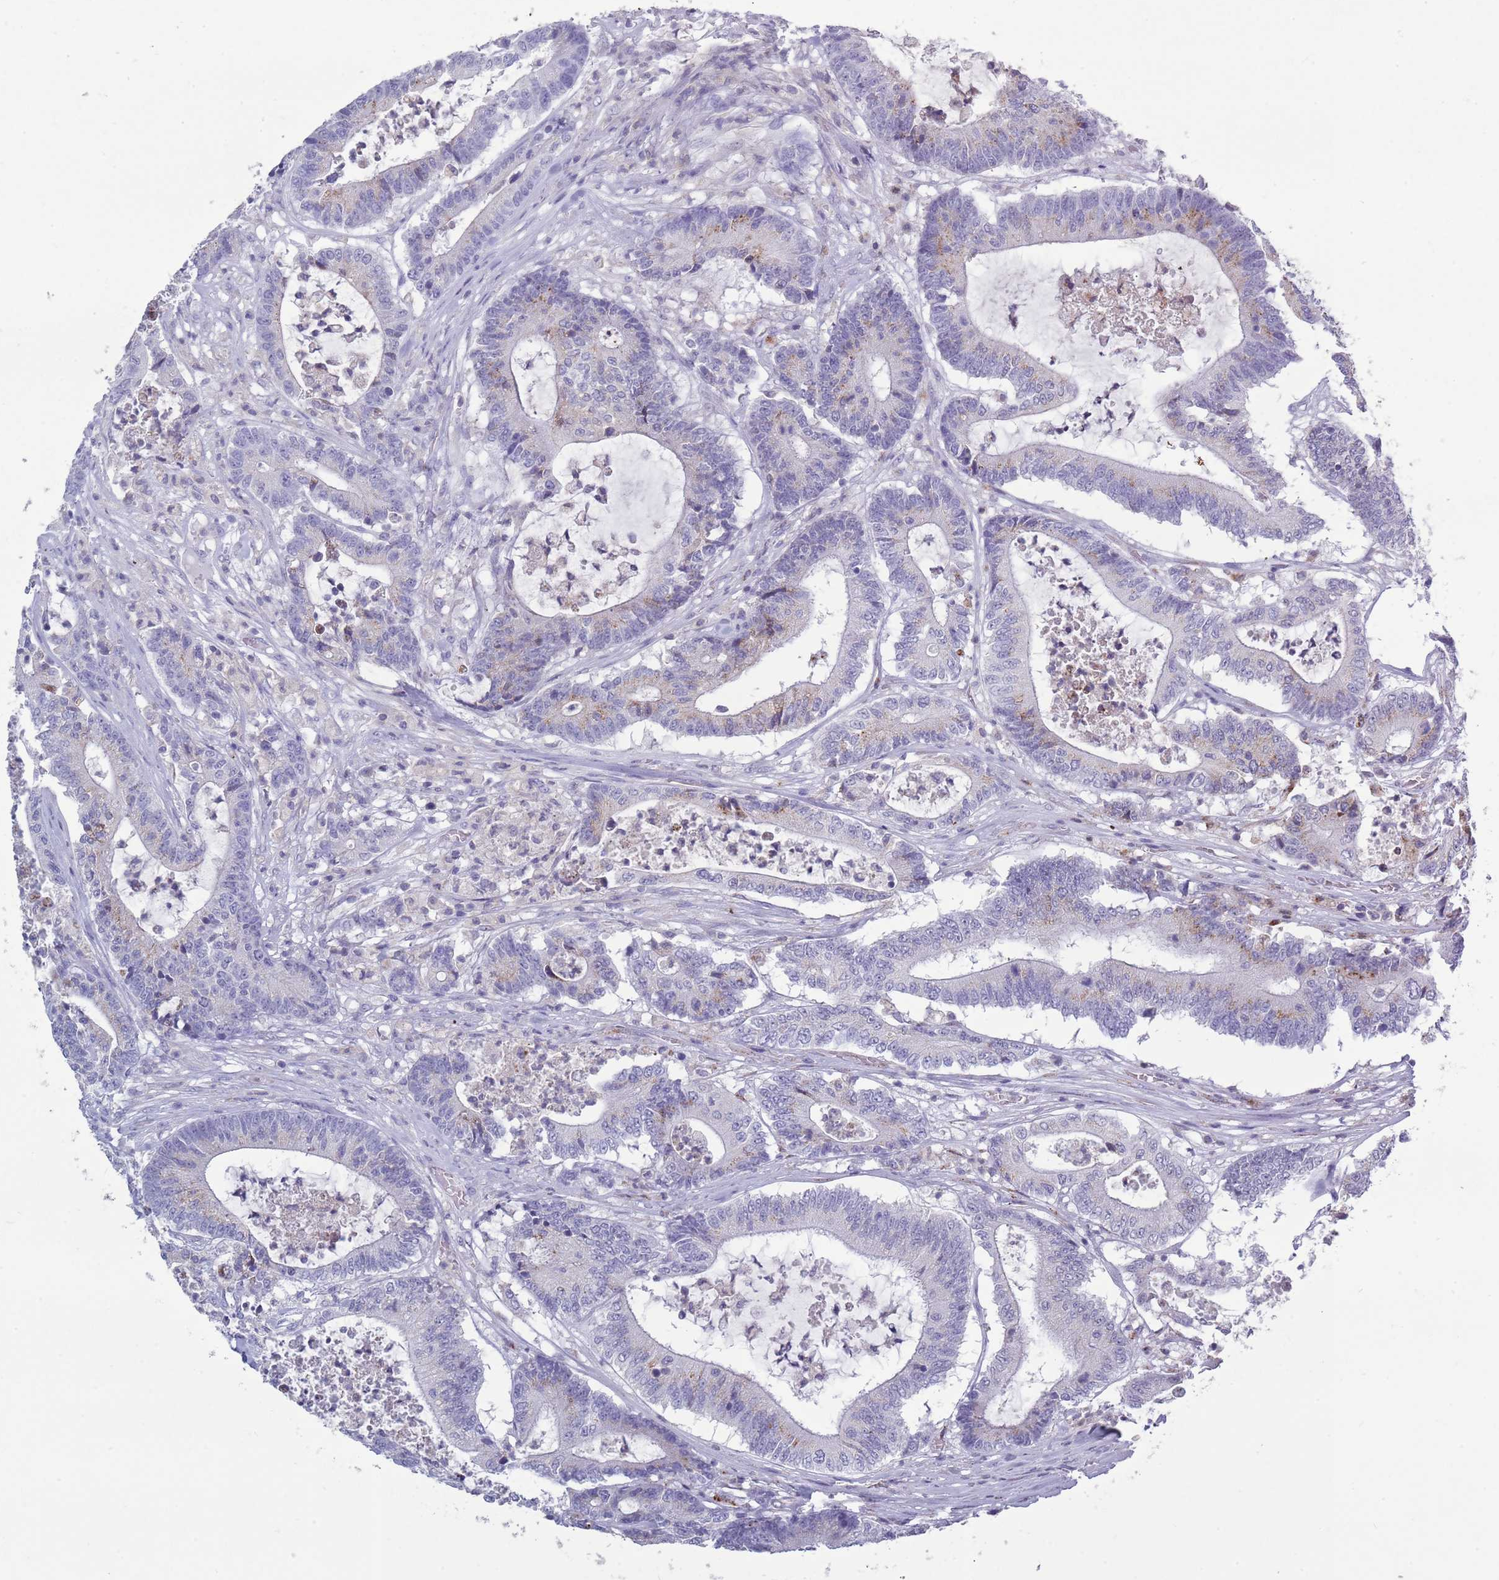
{"staining": {"intensity": "weak", "quantity": "<25%", "location": "cytoplasmic/membranous"}, "tissue": "colorectal cancer", "cell_type": "Tumor cells", "image_type": "cancer", "snomed": [{"axis": "morphology", "description": "Adenocarcinoma, NOS"}, {"axis": "topography", "description": "Colon"}], "caption": "The histopathology image displays no significant staining in tumor cells of adenocarcinoma (colorectal).", "gene": "ACSBG1", "patient": {"sex": "female", "age": 84}}